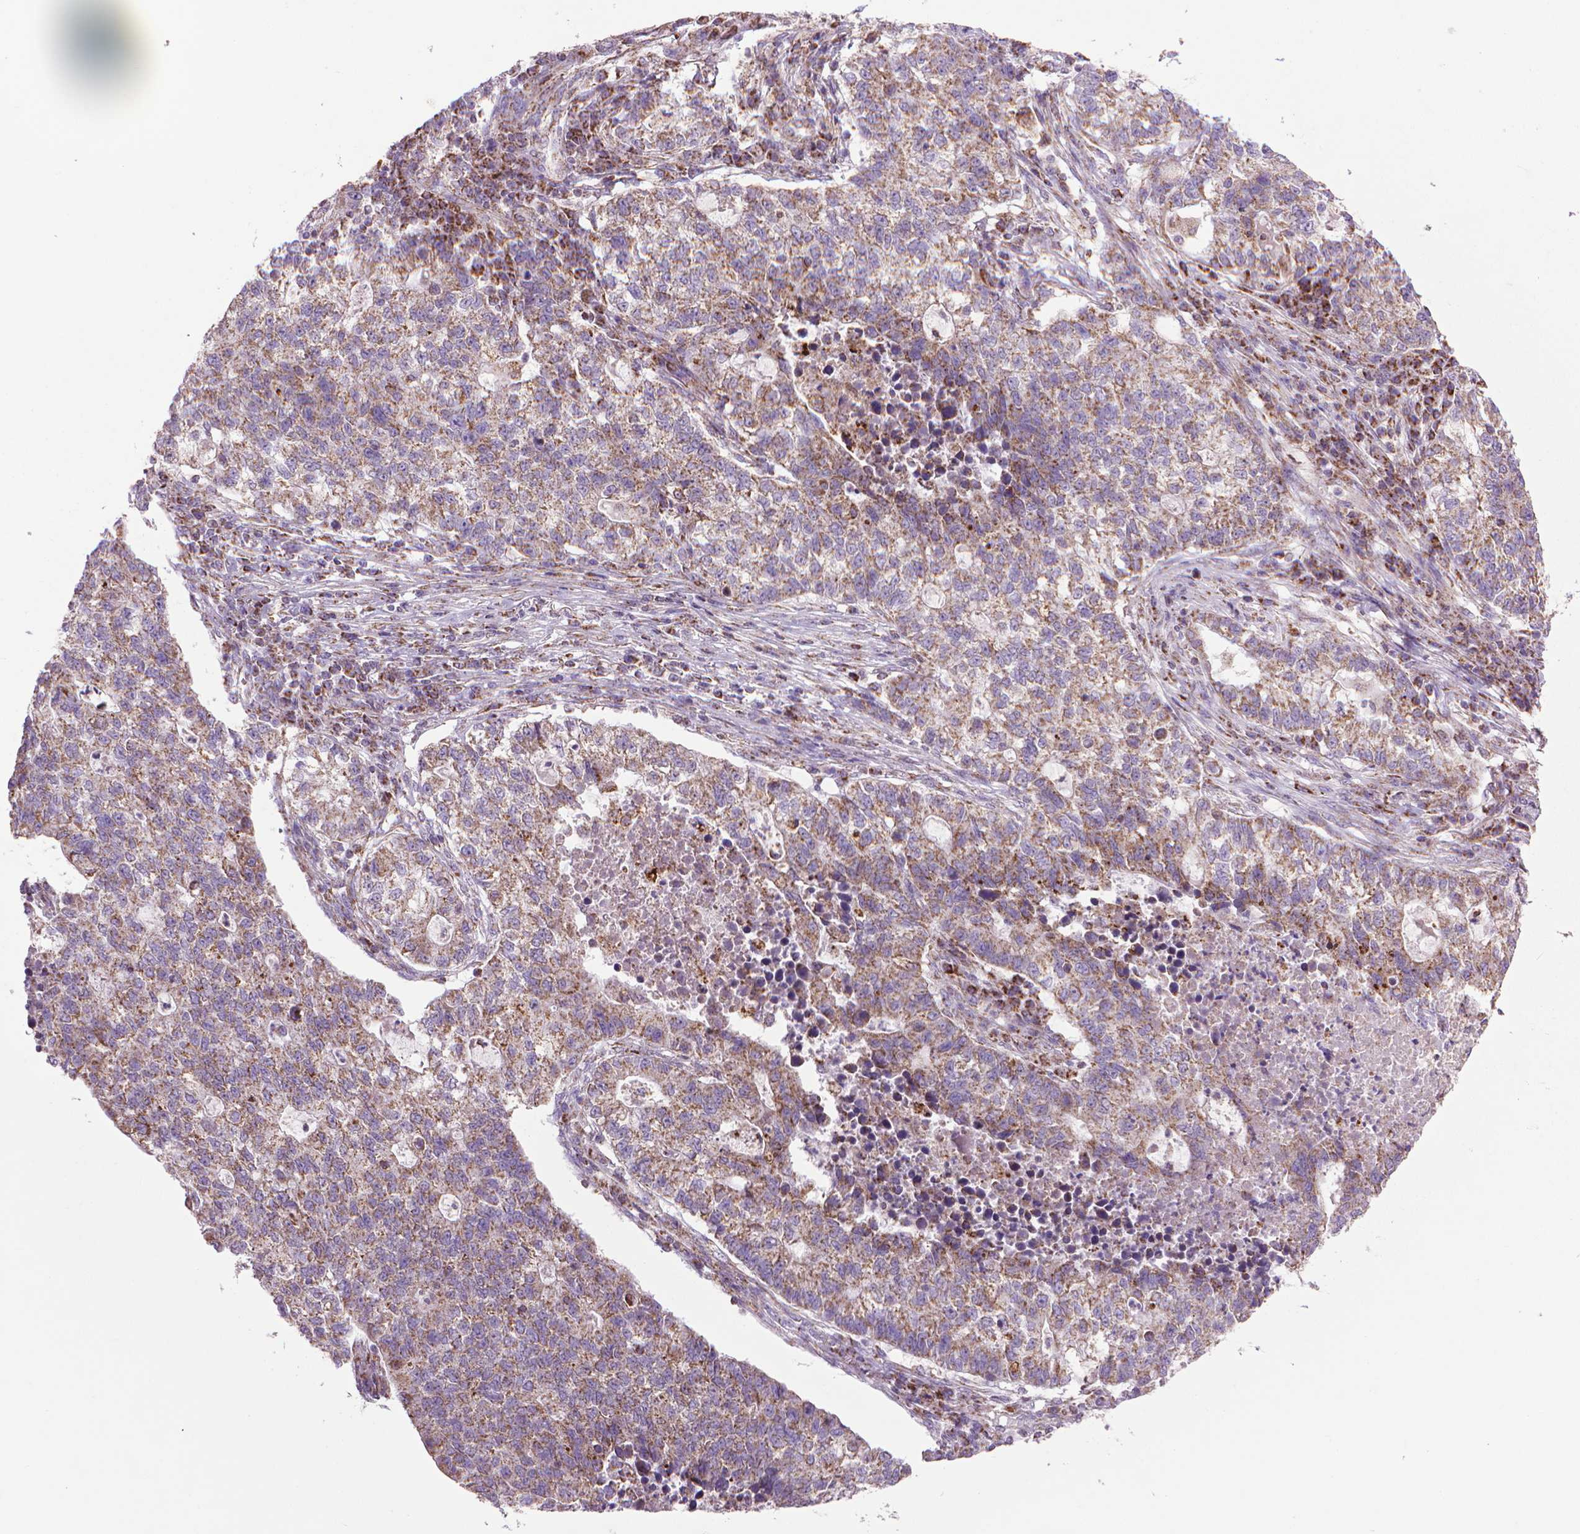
{"staining": {"intensity": "moderate", "quantity": "25%-75%", "location": "cytoplasmic/membranous"}, "tissue": "lung cancer", "cell_type": "Tumor cells", "image_type": "cancer", "snomed": [{"axis": "morphology", "description": "Adenocarcinoma, NOS"}, {"axis": "topography", "description": "Lung"}], "caption": "Tumor cells show medium levels of moderate cytoplasmic/membranous staining in about 25%-75% of cells in human lung cancer (adenocarcinoma).", "gene": "VDAC1", "patient": {"sex": "male", "age": 57}}